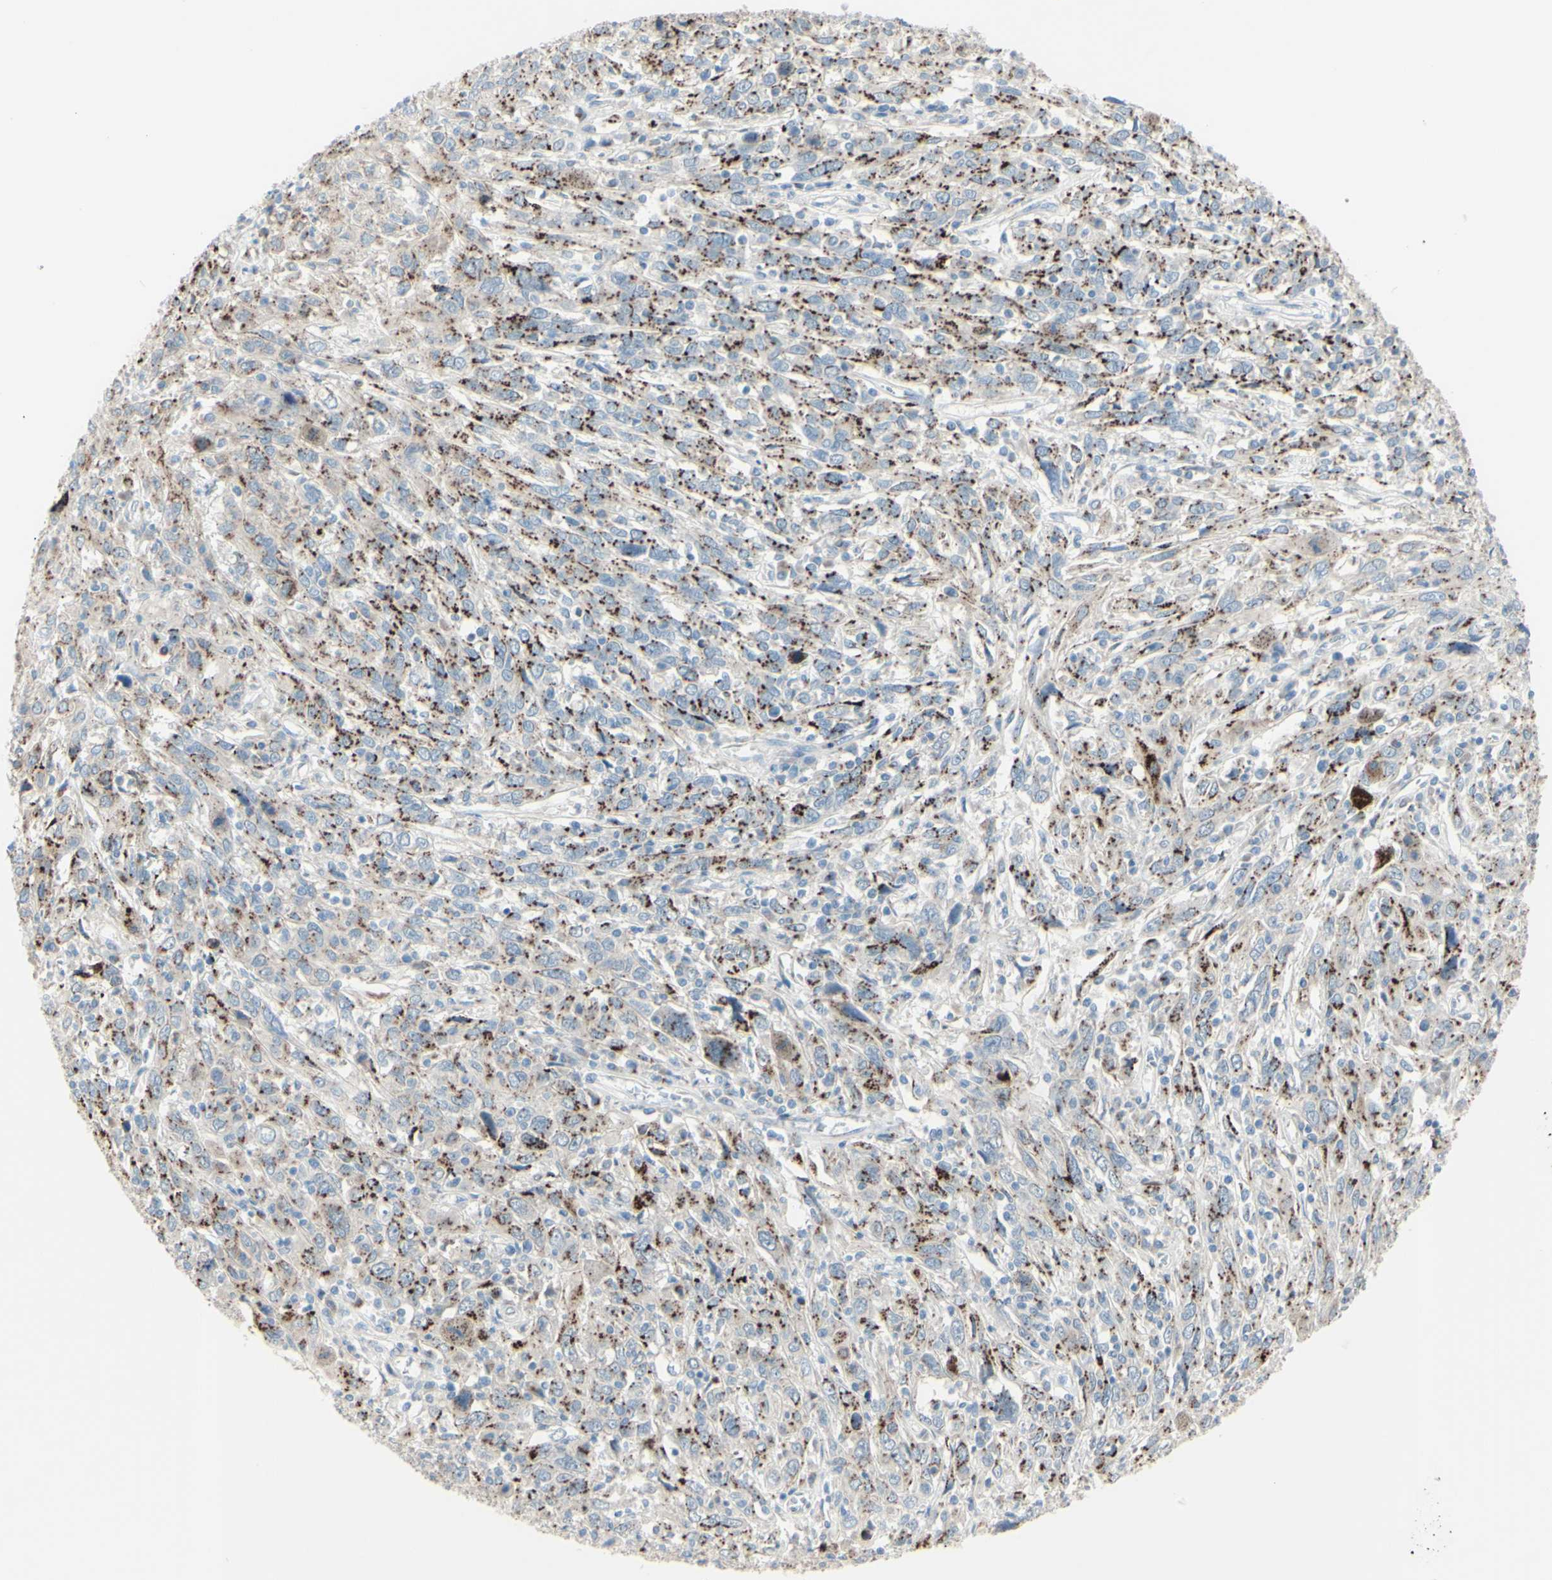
{"staining": {"intensity": "strong", "quantity": ">75%", "location": "cytoplasmic/membranous"}, "tissue": "cervical cancer", "cell_type": "Tumor cells", "image_type": "cancer", "snomed": [{"axis": "morphology", "description": "Squamous cell carcinoma, NOS"}, {"axis": "topography", "description": "Cervix"}], "caption": "A high-resolution photomicrograph shows immunohistochemistry (IHC) staining of cervical squamous cell carcinoma, which demonstrates strong cytoplasmic/membranous positivity in approximately >75% of tumor cells. (DAB (3,3'-diaminobenzidine) = brown stain, brightfield microscopy at high magnification).", "gene": "B4GALT1", "patient": {"sex": "female", "age": 46}}